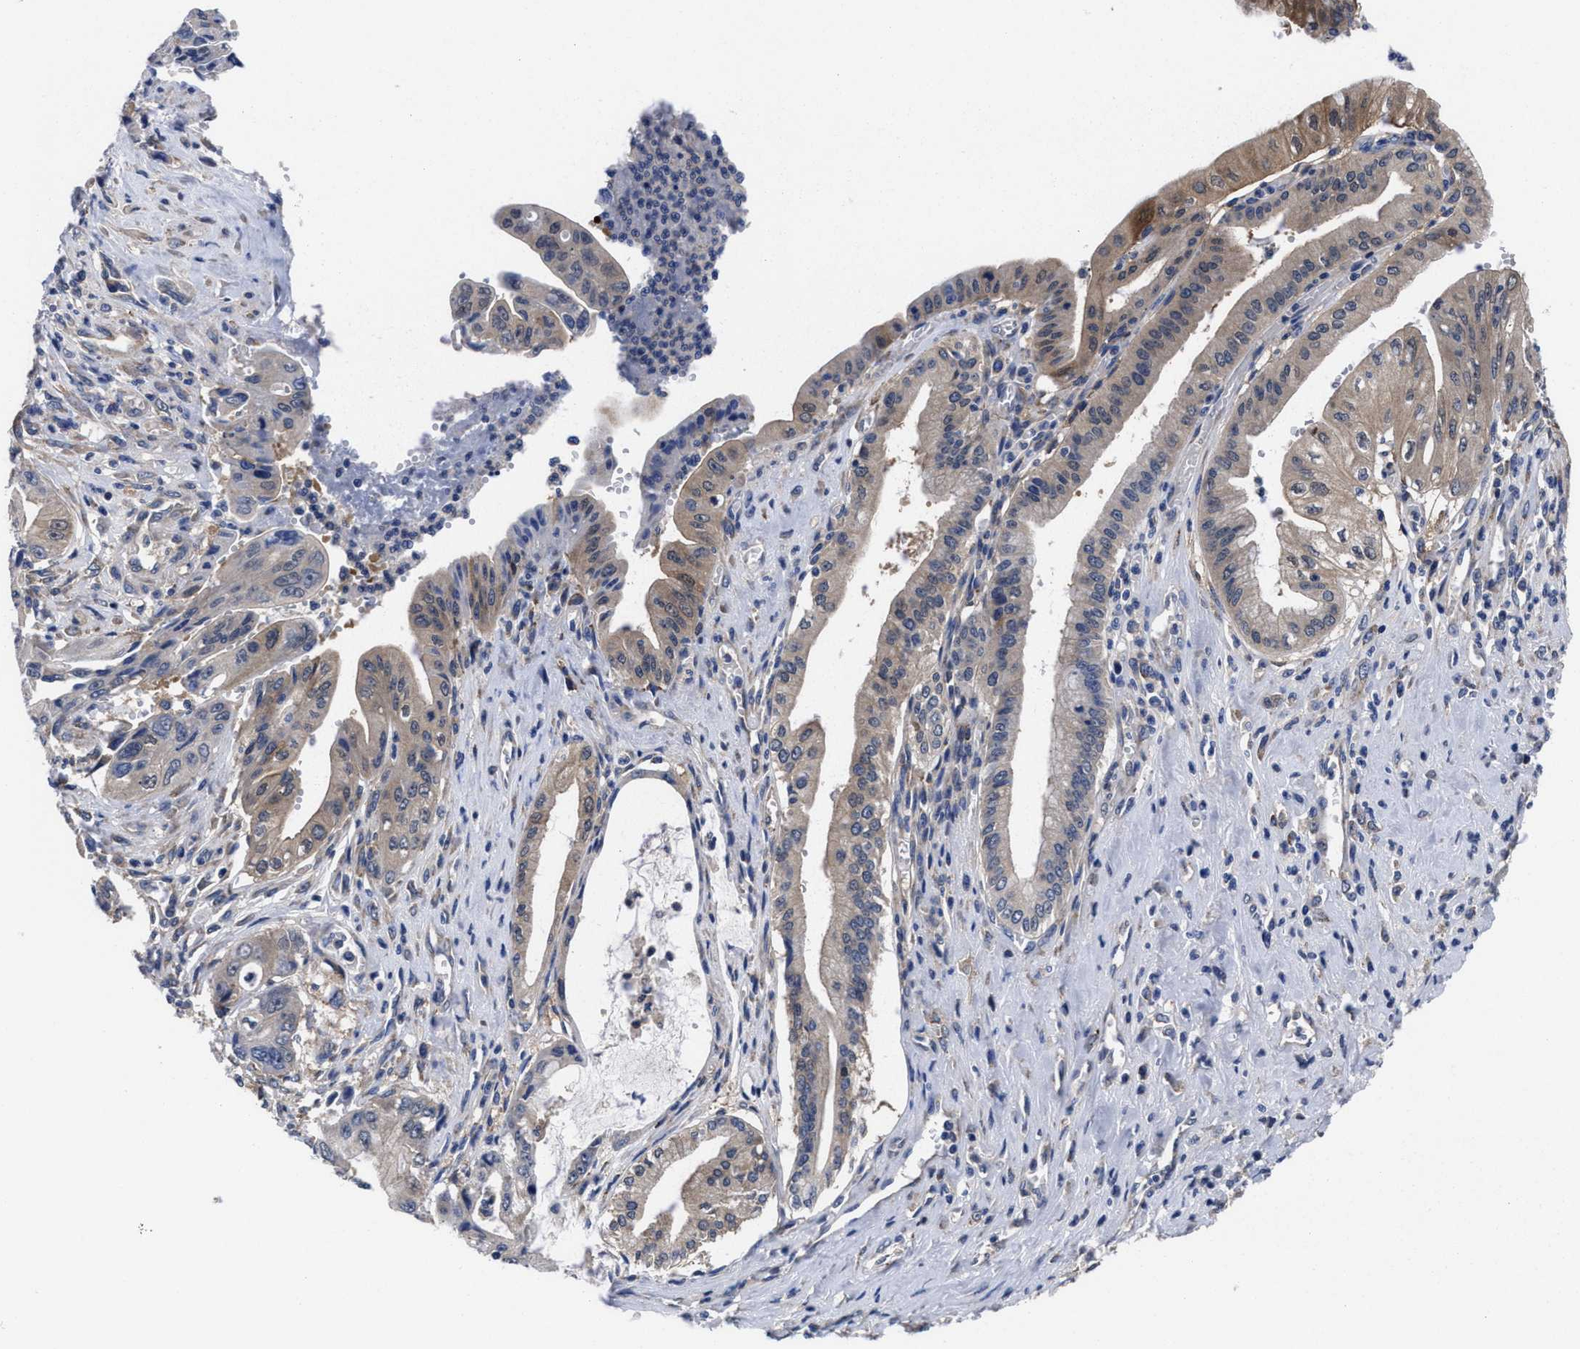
{"staining": {"intensity": "moderate", "quantity": "25%-75%", "location": "cytoplasmic/membranous"}, "tissue": "pancreatic cancer", "cell_type": "Tumor cells", "image_type": "cancer", "snomed": [{"axis": "morphology", "description": "Adenocarcinoma, NOS"}, {"axis": "topography", "description": "Pancreas"}], "caption": "IHC photomicrograph of human pancreatic cancer stained for a protein (brown), which reveals medium levels of moderate cytoplasmic/membranous staining in approximately 25%-75% of tumor cells.", "gene": "TXNDC17", "patient": {"sex": "female", "age": 73}}